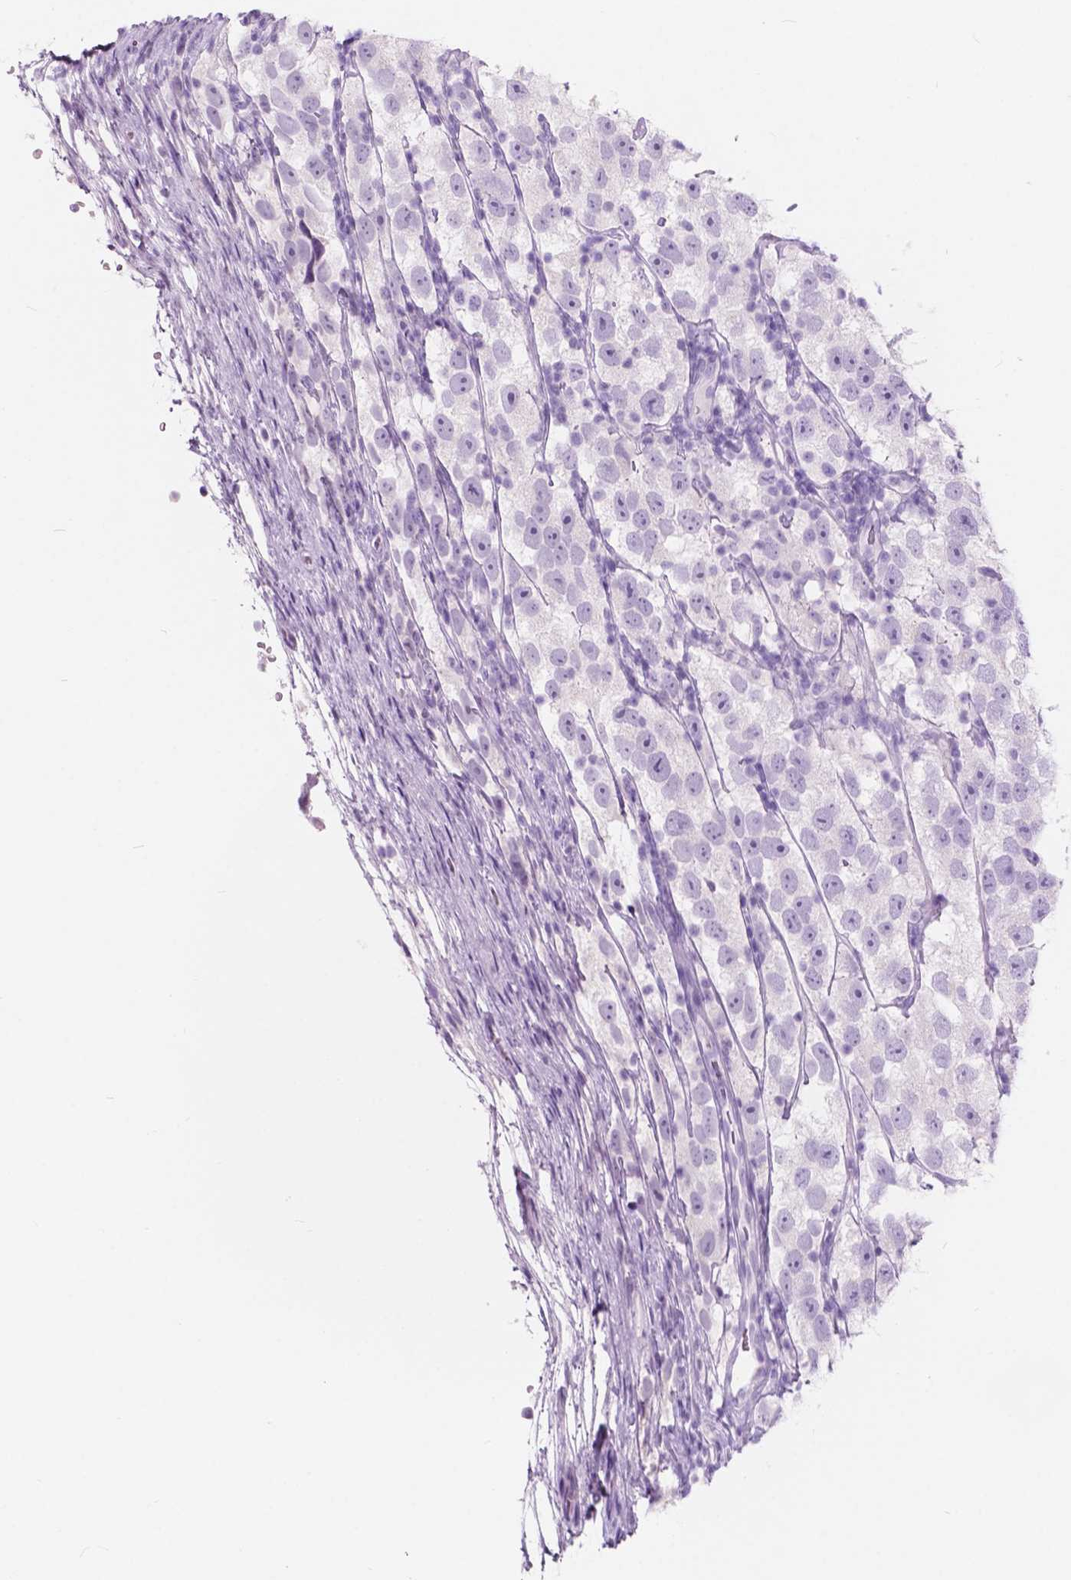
{"staining": {"intensity": "negative", "quantity": "none", "location": "none"}, "tissue": "testis cancer", "cell_type": "Tumor cells", "image_type": "cancer", "snomed": [{"axis": "morphology", "description": "Seminoma, NOS"}, {"axis": "topography", "description": "Testis"}], "caption": "Immunohistochemistry of human testis cancer (seminoma) demonstrates no positivity in tumor cells.", "gene": "CUZD1", "patient": {"sex": "male", "age": 26}}